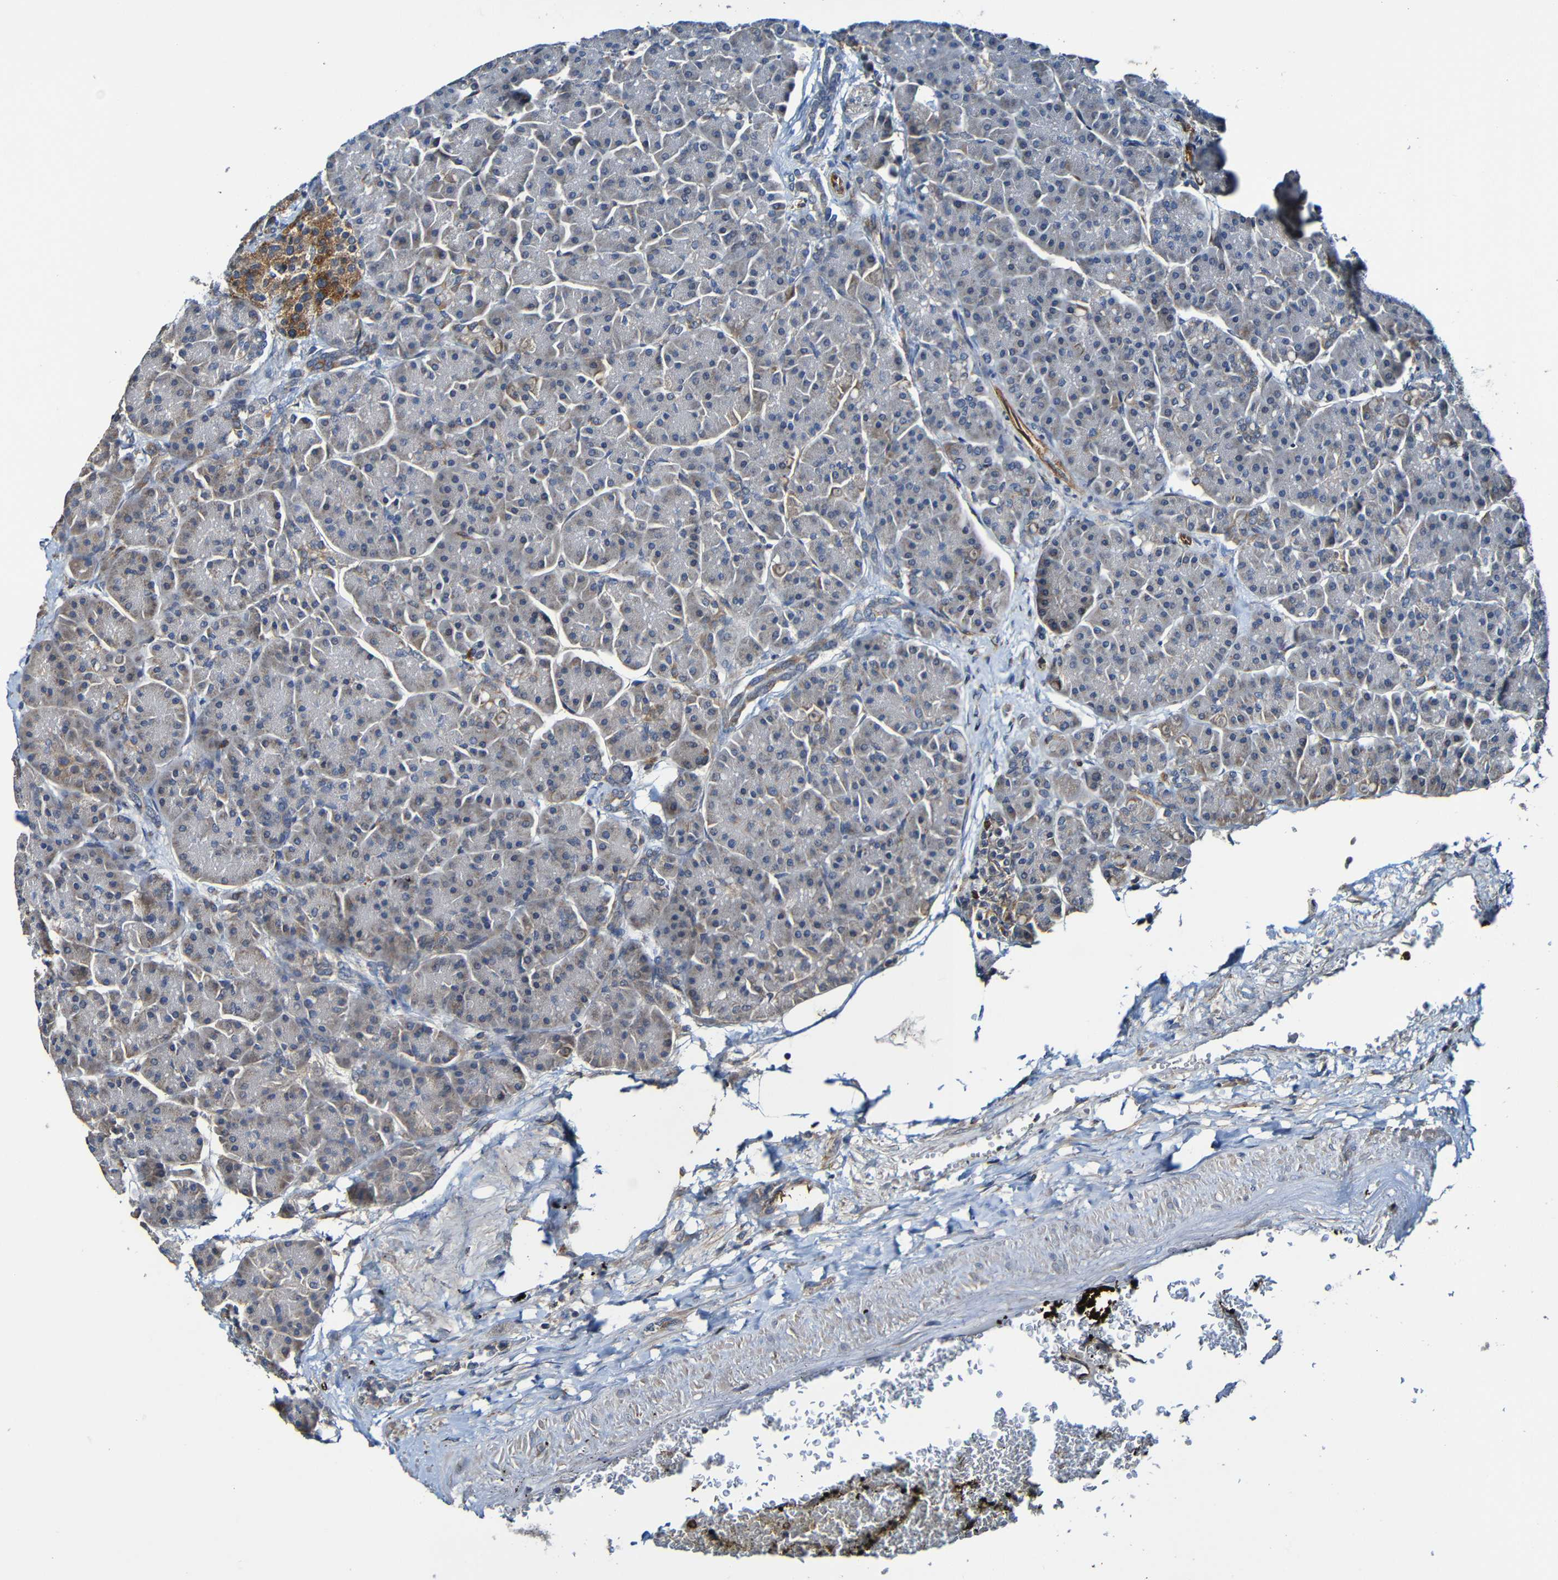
{"staining": {"intensity": "weak", "quantity": ">75%", "location": "cytoplasmic/membranous"}, "tissue": "pancreas", "cell_type": "Exocrine glandular cells", "image_type": "normal", "snomed": [{"axis": "morphology", "description": "Normal tissue, NOS"}, {"axis": "topography", "description": "Pancreas"}], "caption": "This micrograph displays immunohistochemistry (IHC) staining of unremarkable human pancreas, with low weak cytoplasmic/membranous positivity in approximately >75% of exocrine glandular cells.", "gene": "ADAM15", "patient": {"sex": "female", "age": 70}}